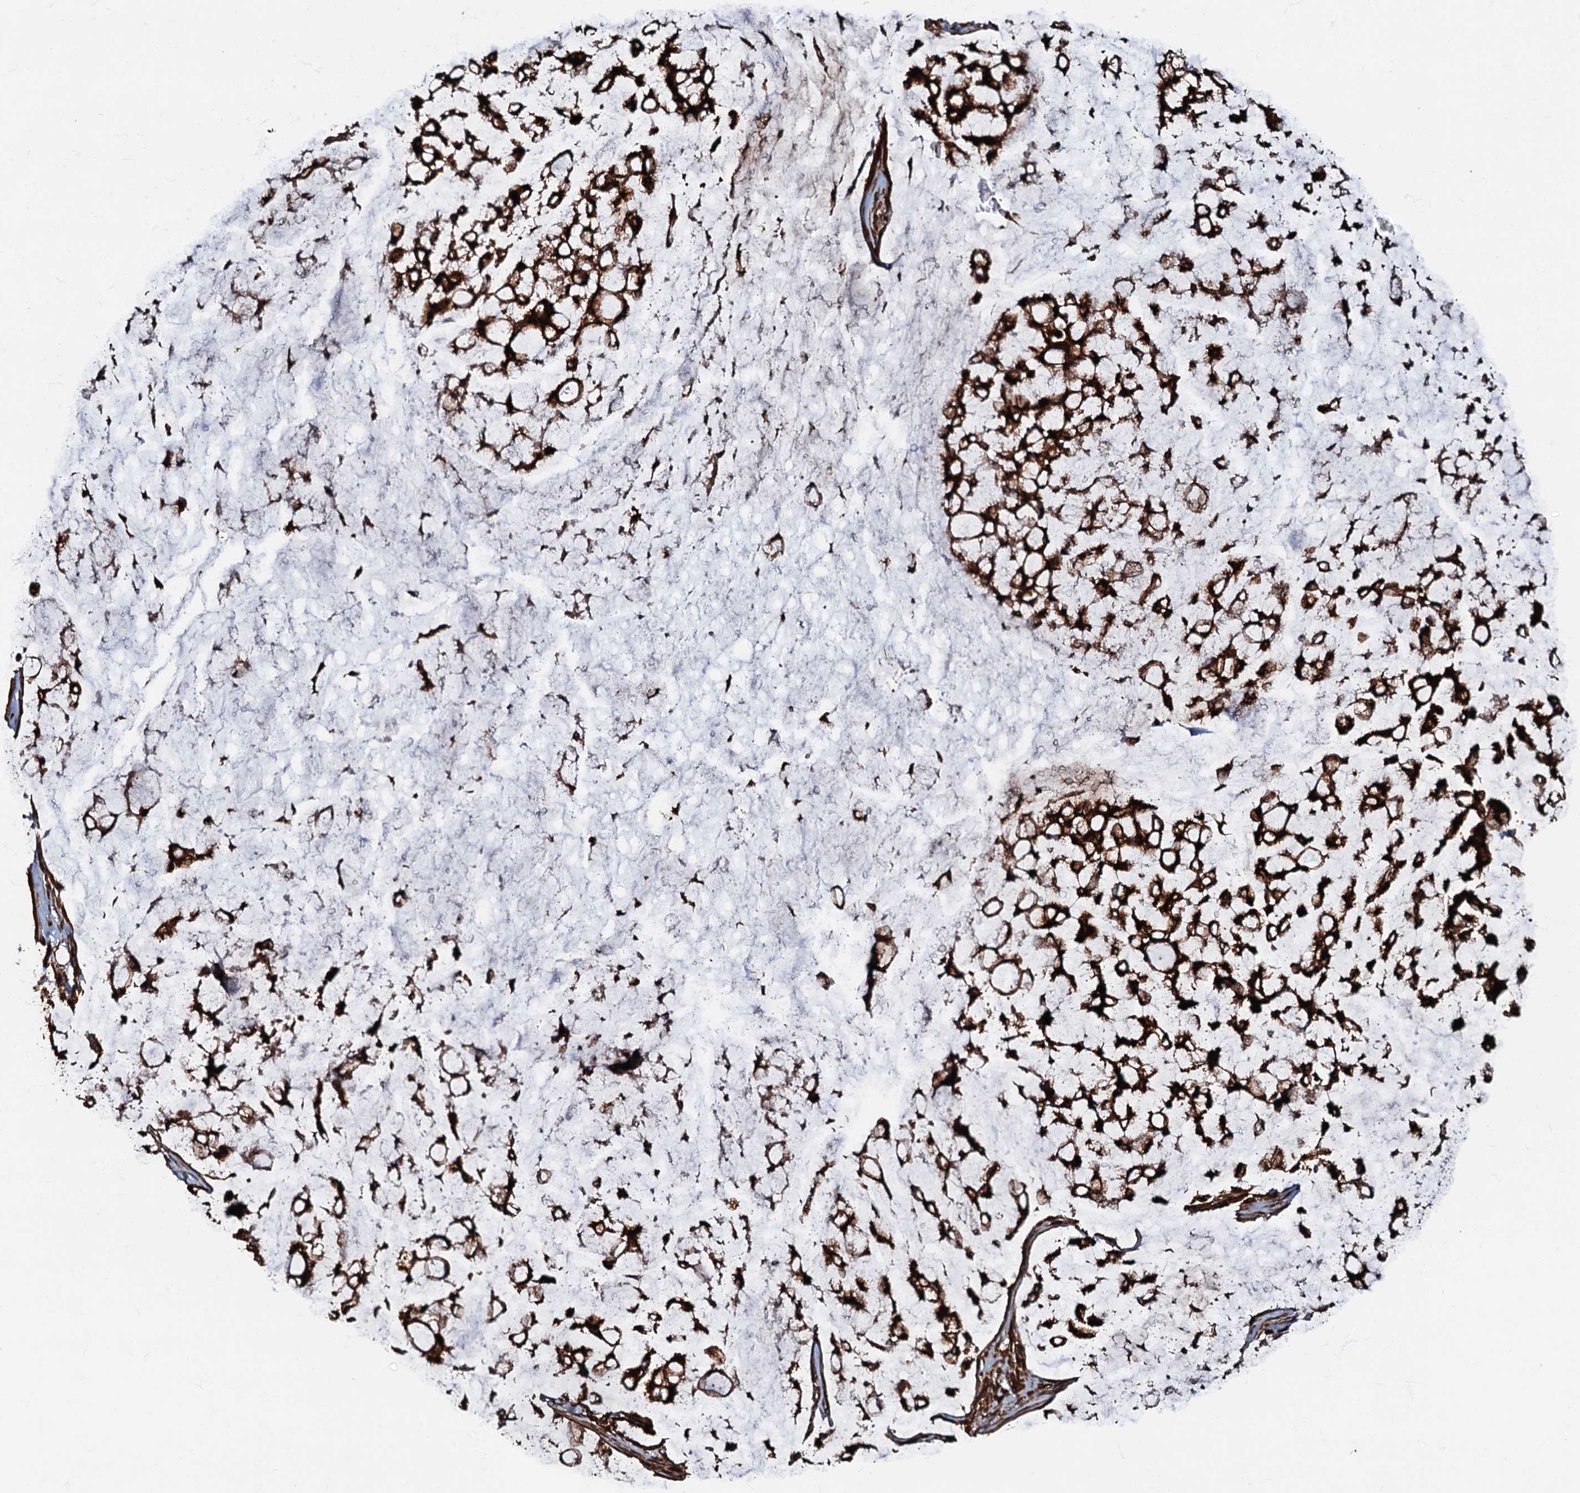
{"staining": {"intensity": "strong", "quantity": ">75%", "location": "cytoplasmic/membranous"}, "tissue": "stomach cancer", "cell_type": "Tumor cells", "image_type": "cancer", "snomed": [{"axis": "morphology", "description": "Adenocarcinoma, NOS"}, {"axis": "topography", "description": "Stomach, lower"}], "caption": "Protein analysis of stomach adenocarcinoma tissue reveals strong cytoplasmic/membranous expression in about >75% of tumor cells. Immunohistochemistry stains the protein of interest in brown and the nuclei are stained blue.", "gene": "BLOC1S6", "patient": {"sex": "male", "age": 67}}